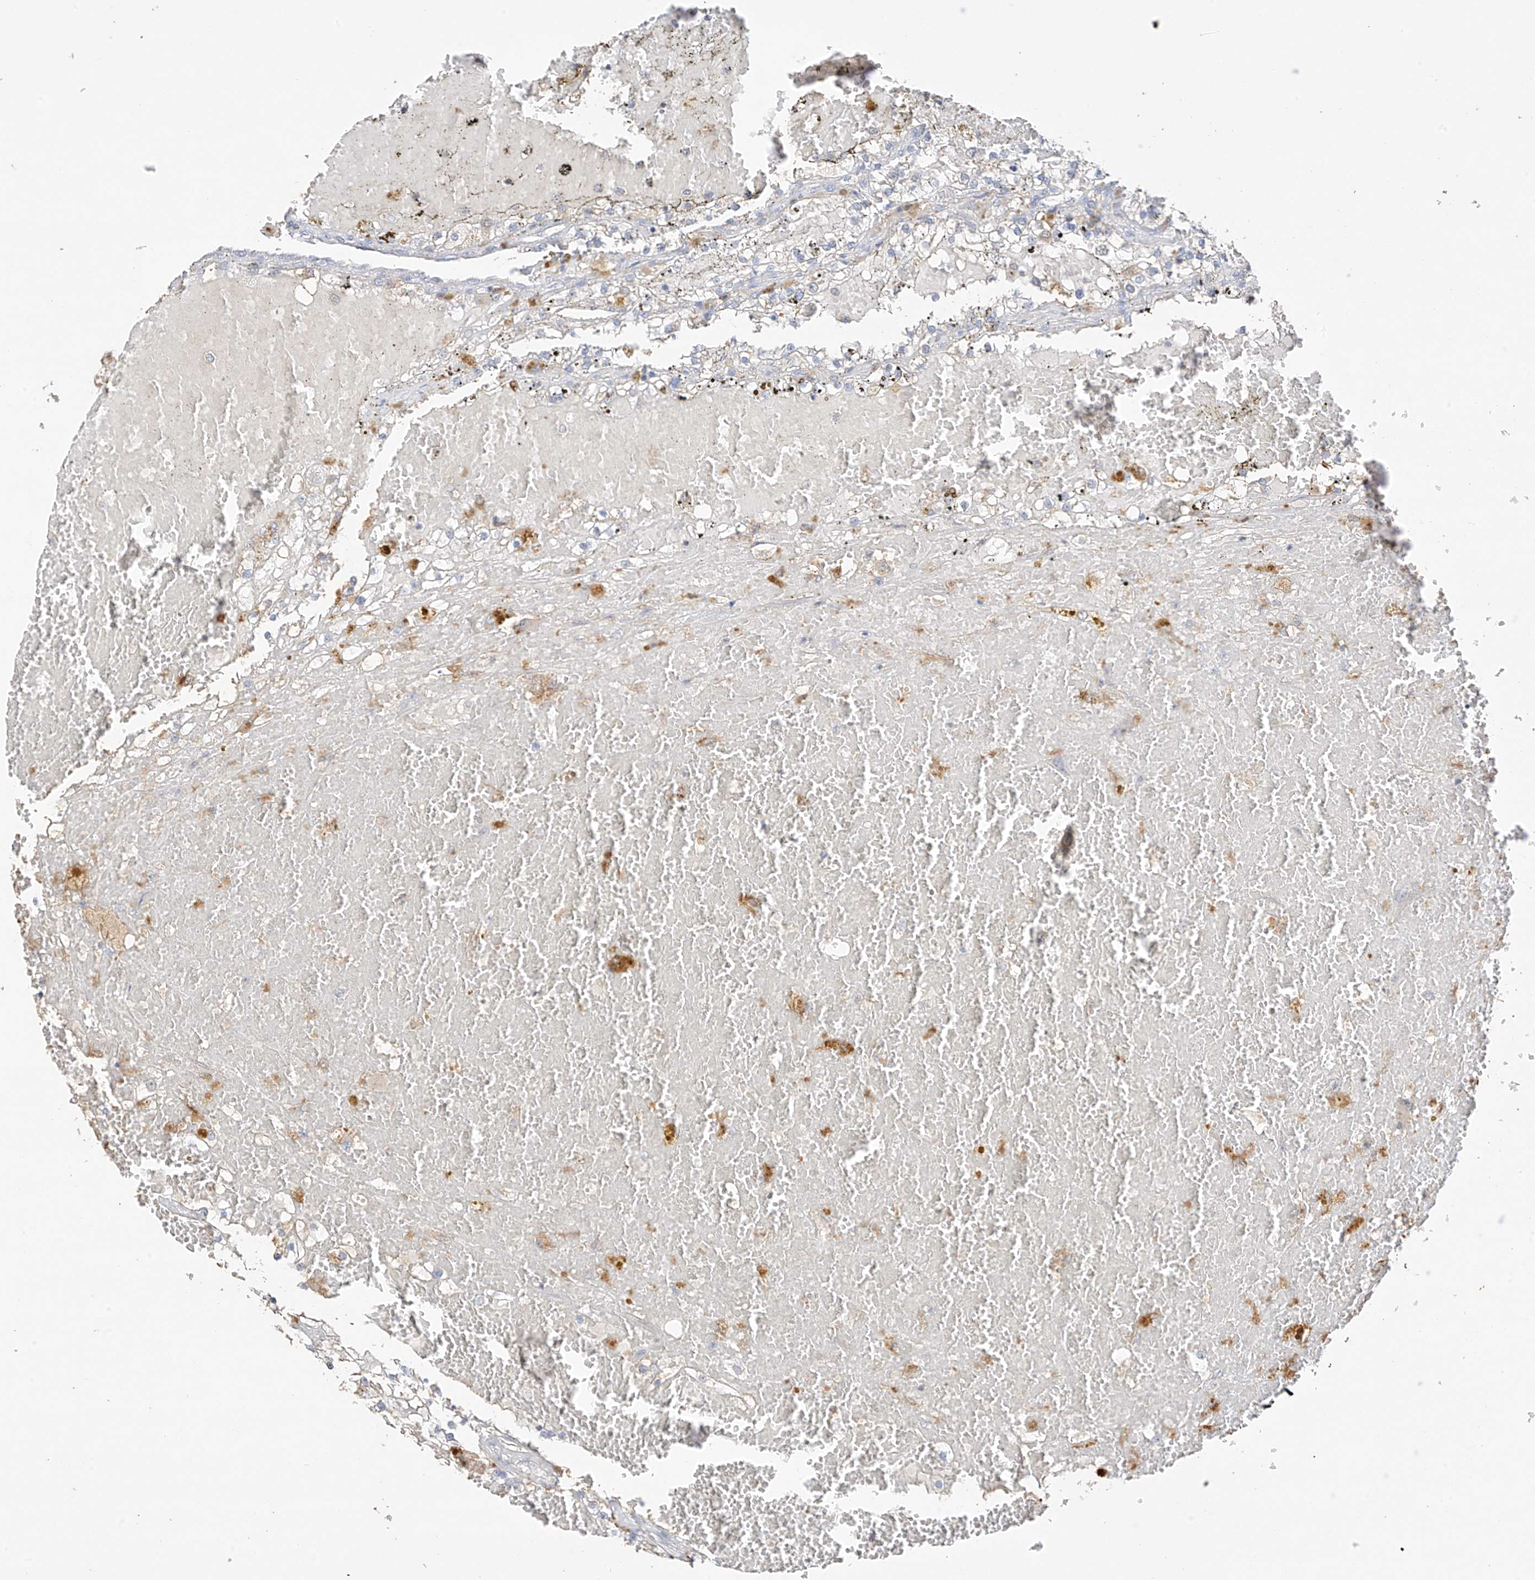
{"staining": {"intensity": "negative", "quantity": "none", "location": "none"}, "tissue": "renal cancer", "cell_type": "Tumor cells", "image_type": "cancer", "snomed": [{"axis": "morphology", "description": "Normal tissue, NOS"}, {"axis": "morphology", "description": "Adenocarcinoma, NOS"}, {"axis": "topography", "description": "Kidney"}], "caption": "Tumor cells show no significant protein expression in renal adenocarcinoma.", "gene": "CAPN13", "patient": {"sex": "male", "age": 68}}